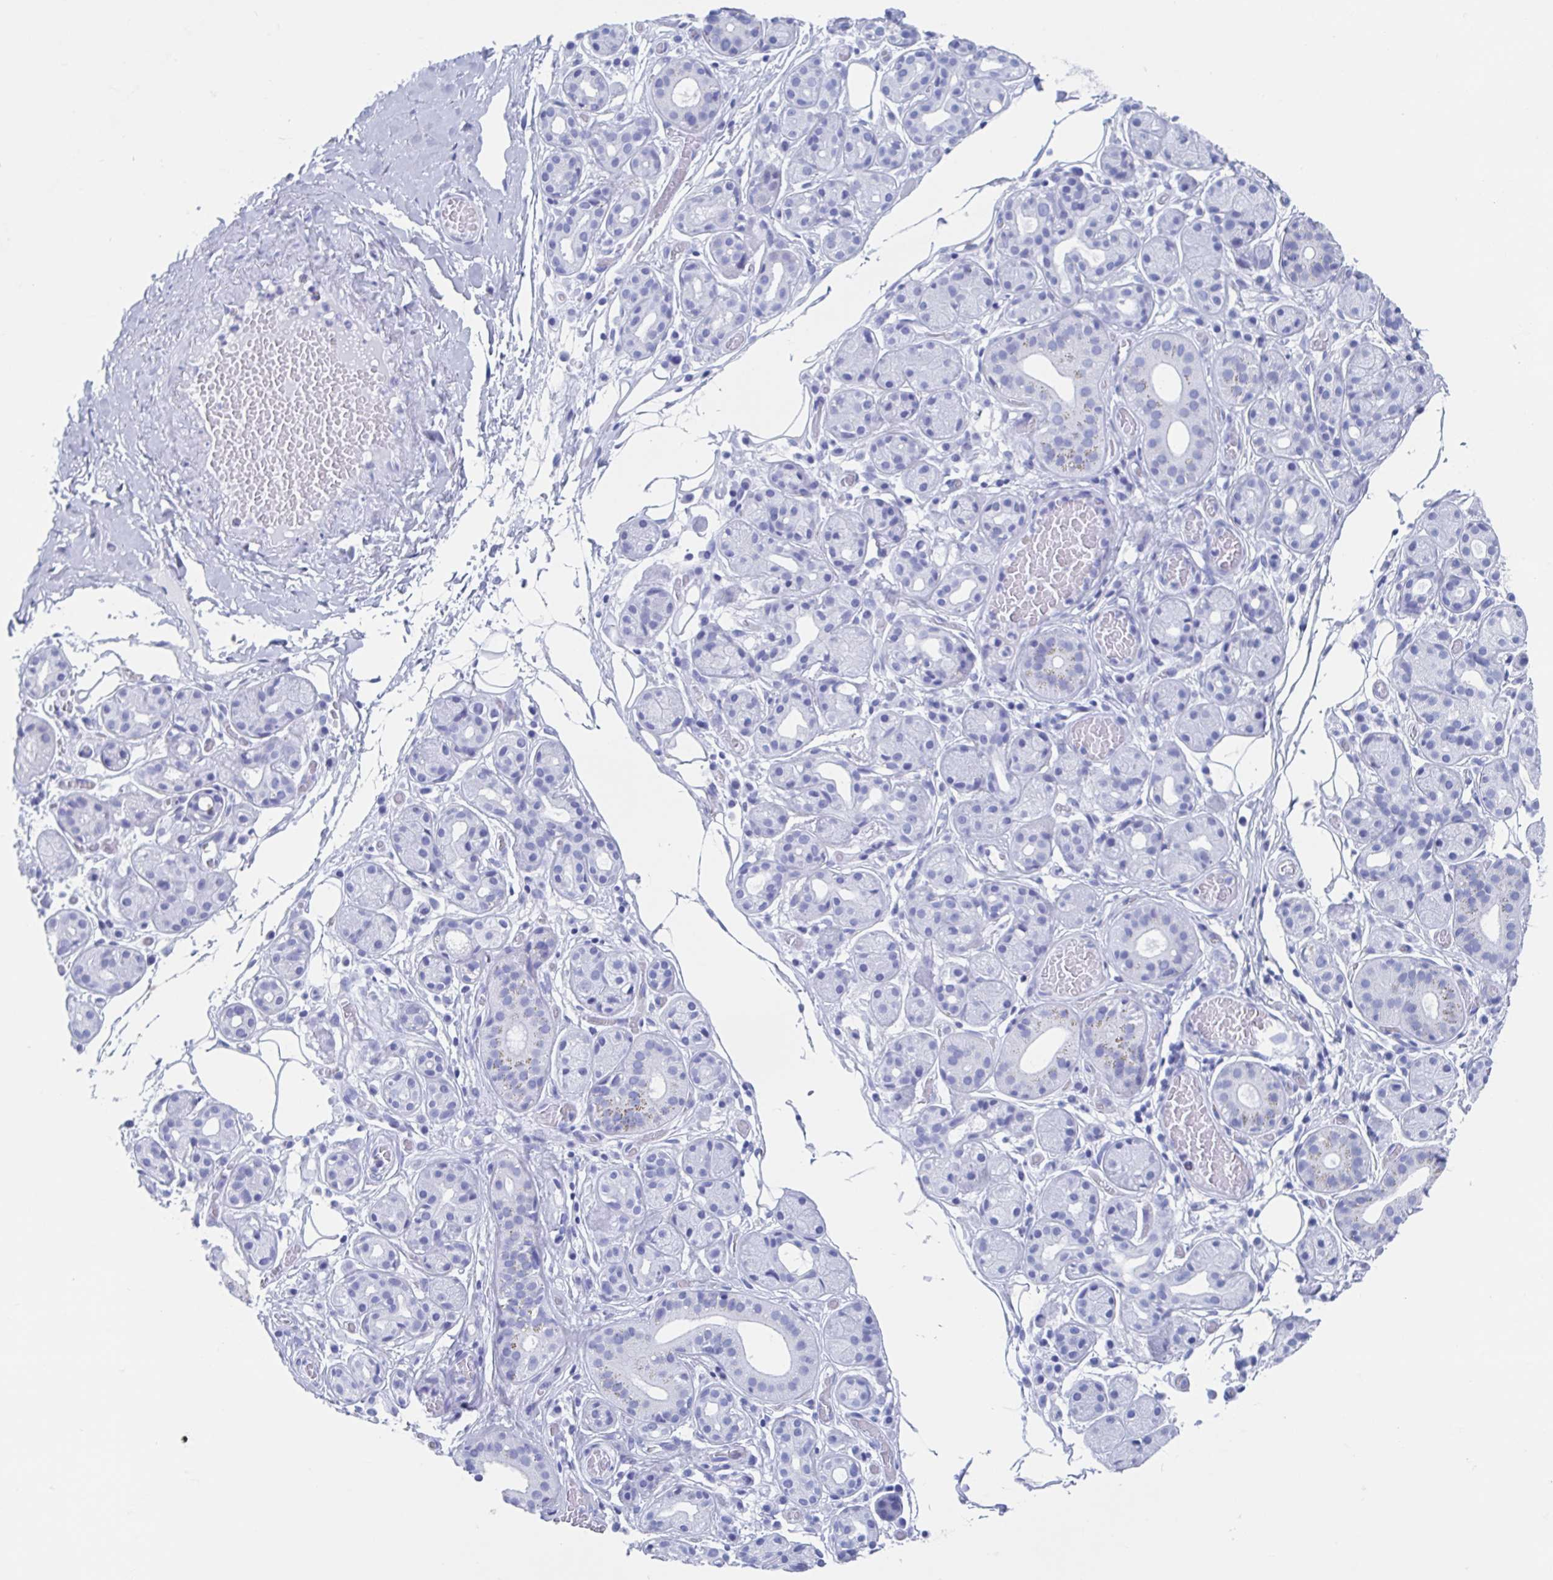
{"staining": {"intensity": "negative", "quantity": "none", "location": "none"}, "tissue": "salivary gland", "cell_type": "Glandular cells", "image_type": "normal", "snomed": [{"axis": "morphology", "description": "Normal tissue, NOS"}, {"axis": "topography", "description": "Salivary gland"}, {"axis": "topography", "description": "Peripheral nerve tissue"}], "caption": "IHC micrograph of normal salivary gland: salivary gland stained with DAB shows no significant protein positivity in glandular cells. (Brightfield microscopy of DAB immunohistochemistry (IHC) at high magnification).", "gene": "HDGFL1", "patient": {"sex": "male", "age": 71}}